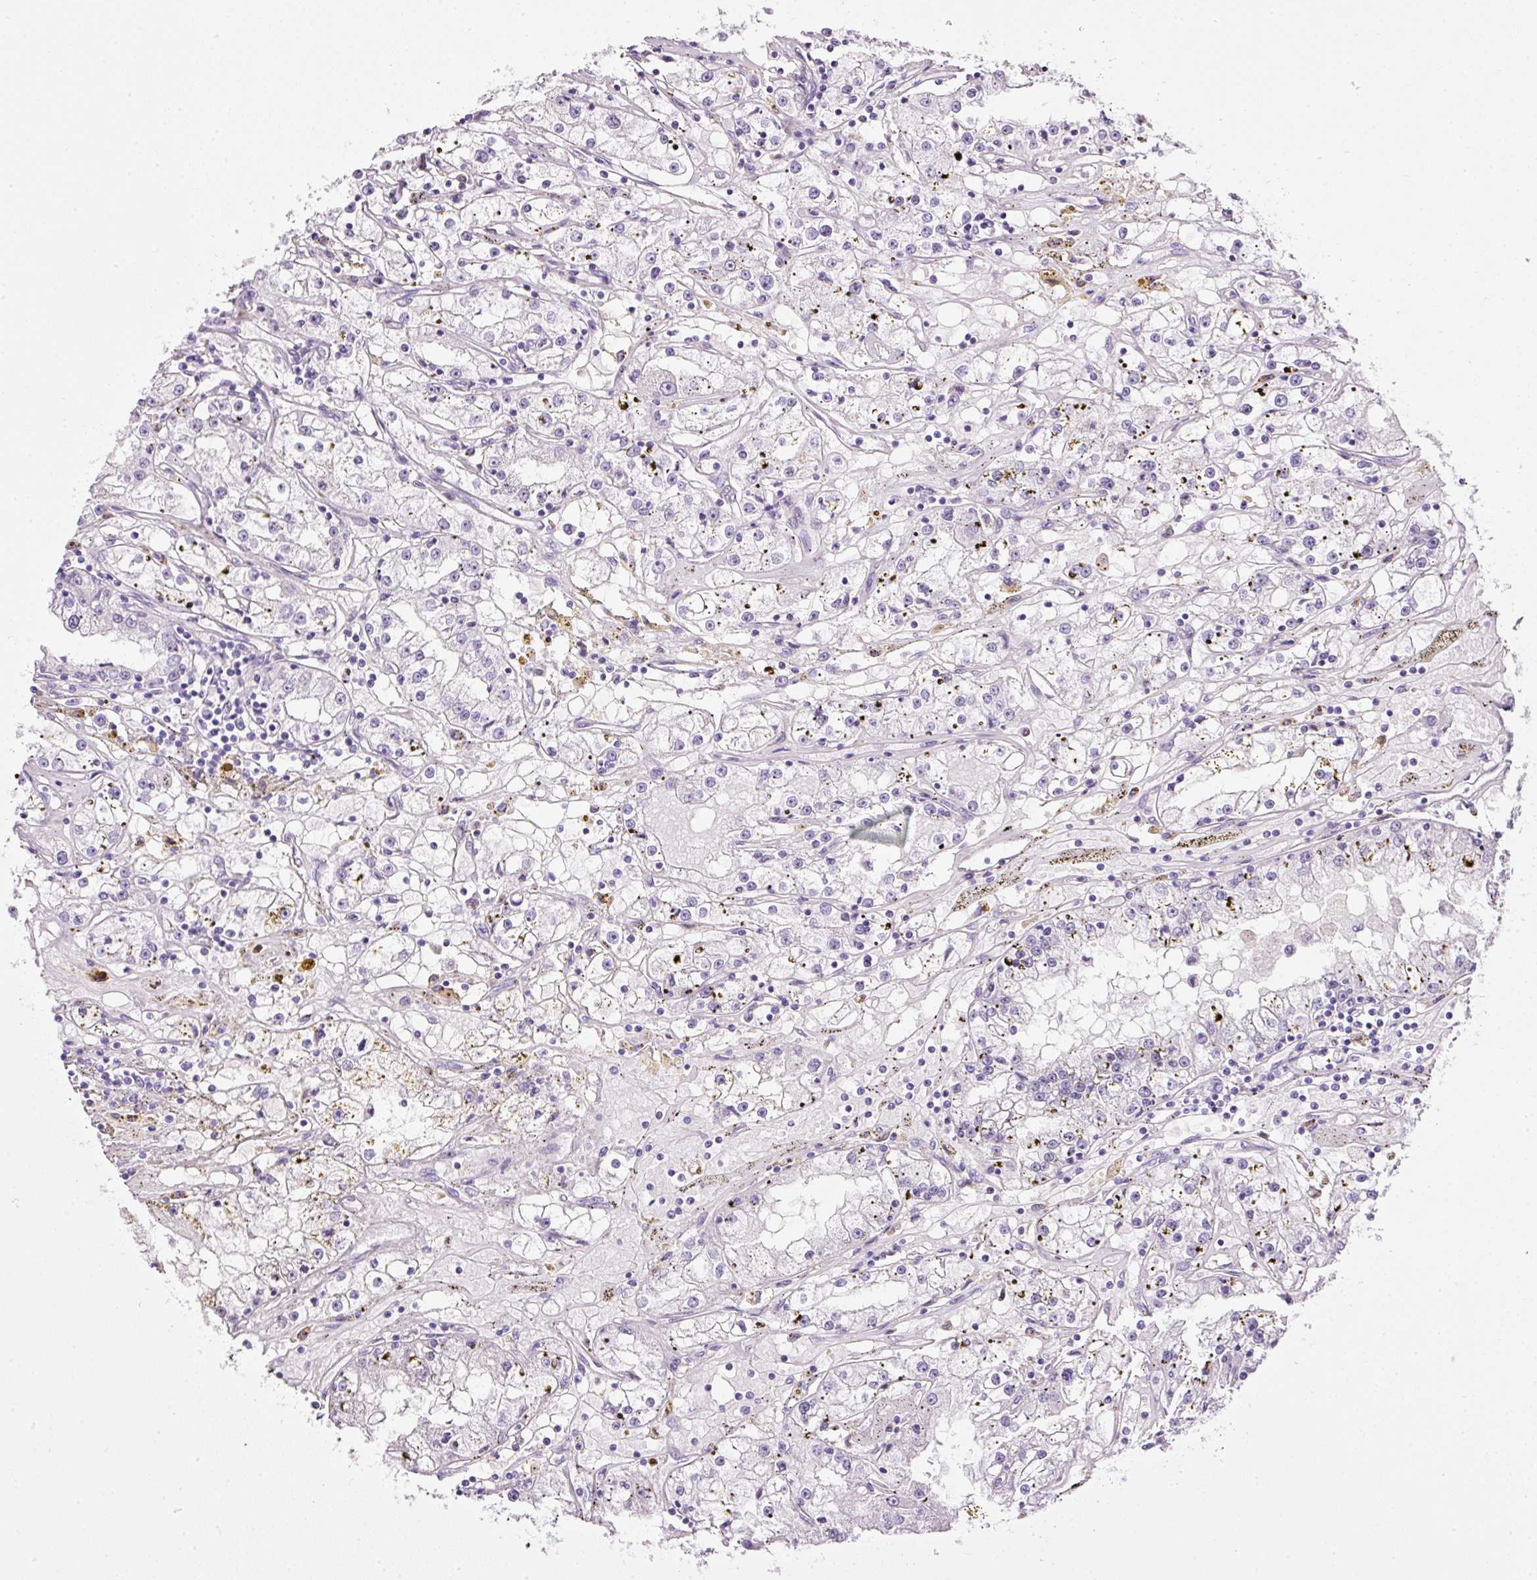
{"staining": {"intensity": "negative", "quantity": "none", "location": "none"}, "tissue": "renal cancer", "cell_type": "Tumor cells", "image_type": "cancer", "snomed": [{"axis": "morphology", "description": "Adenocarcinoma, NOS"}, {"axis": "topography", "description": "Kidney"}], "caption": "This is an immunohistochemistry (IHC) photomicrograph of renal cancer. There is no staining in tumor cells.", "gene": "BSND", "patient": {"sex": "male", "age": 56}}